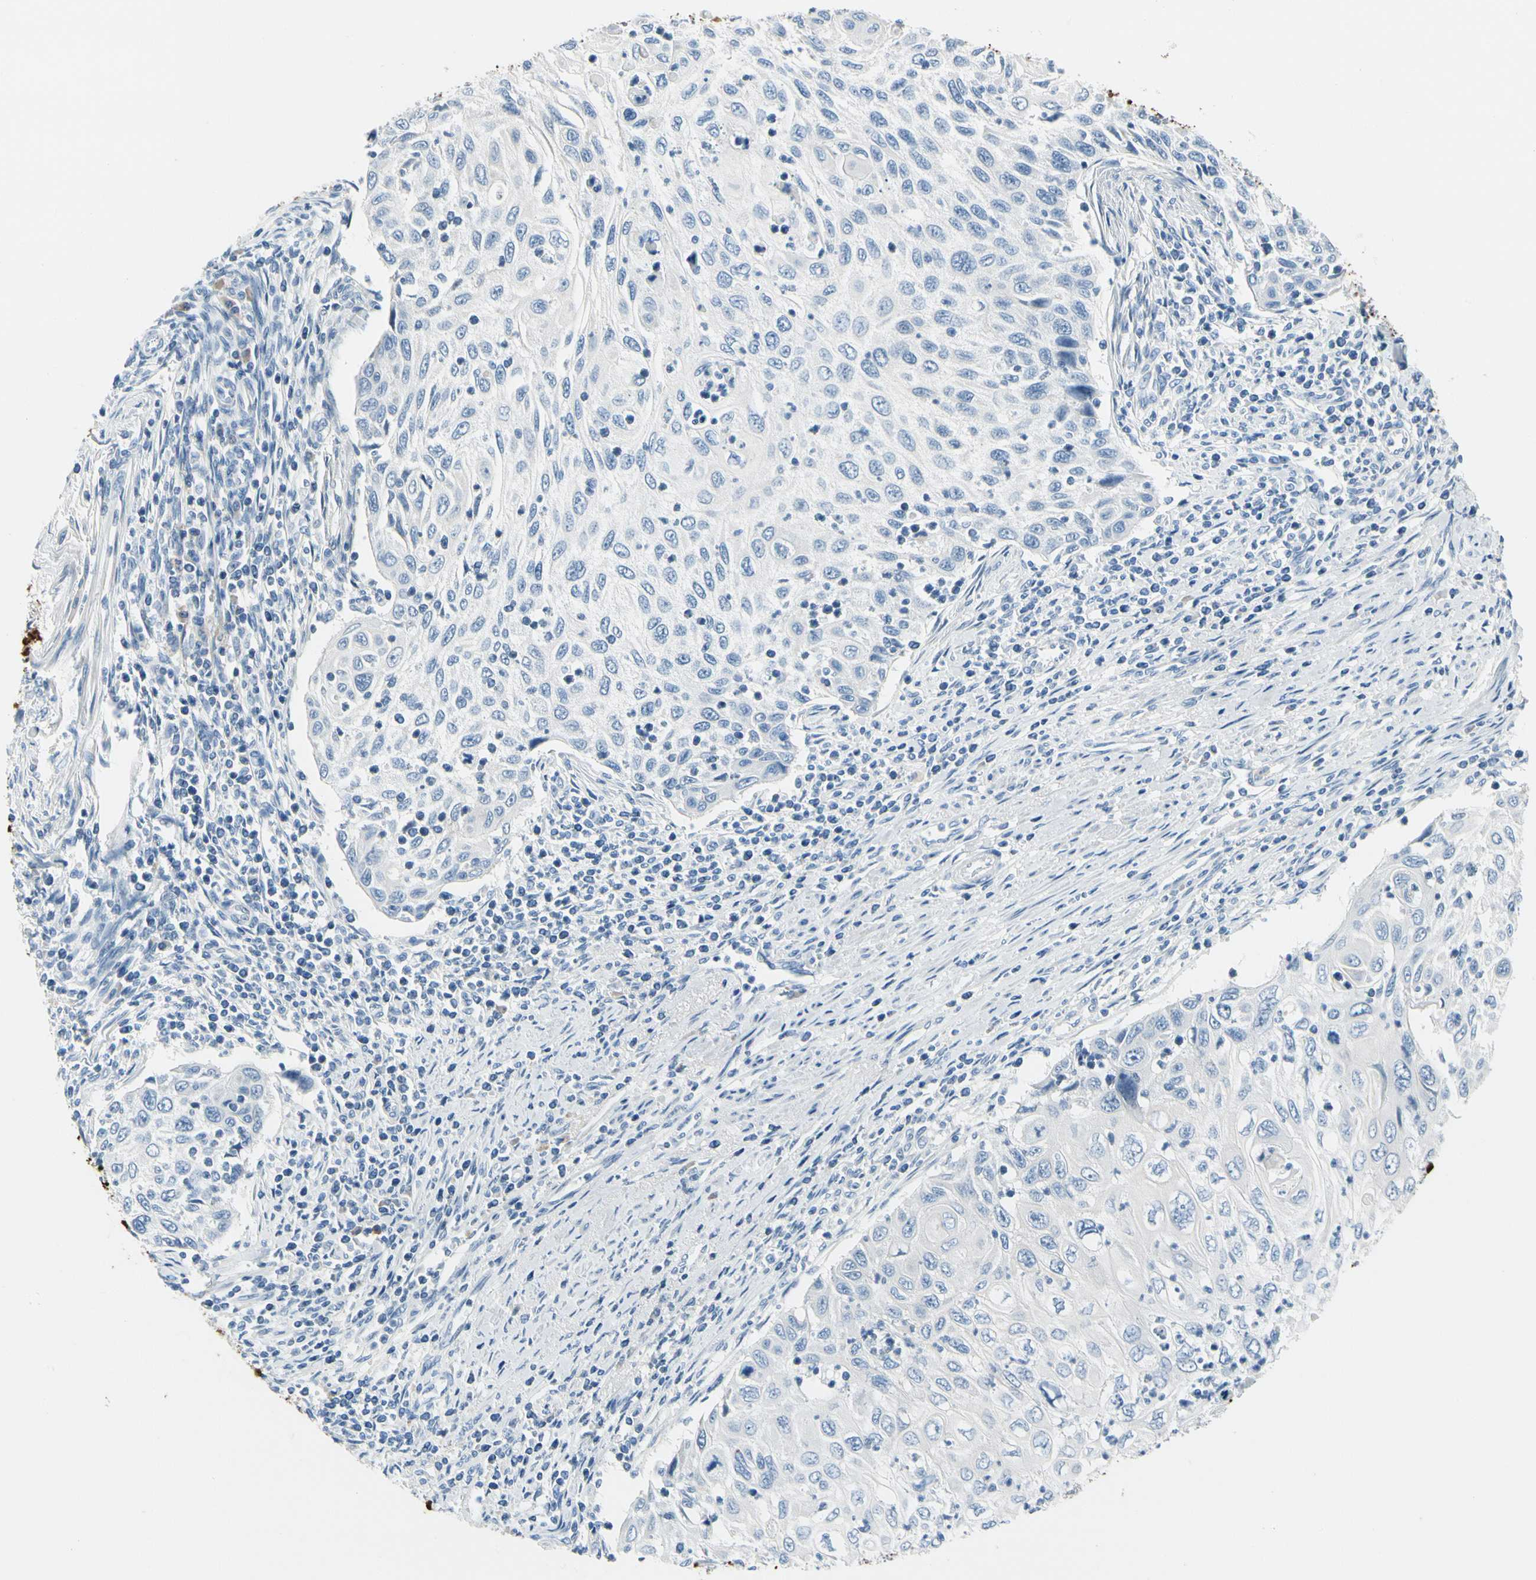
{"staining": {"intensity": "negative", "quantity": "none", "location": "none"}, "tissue": "cervical cancer", "cell_type": "Tumor cells", "image_type": "cancer", "snomed": [{"axis": "morphology", "description": "Squamous cell carcinoma, NOS"}, {"axis": "topography", "description": "Cervix"}], "caption": "DAB (3,3'-diaminobenzidine) immunohistochemical staining of cervical cancer (squamous cell carcinoma) displays no significant staining in tumor cells. (Stains: DAB (3,3'-diaminobenzidine) immunohistochemistry (IHC) with hematoxylin counter stain, Microscopy: brightfield microscopy at high magnification).", "gene": "MUC5B", "patient": {"sex": "female", "age": 70}}